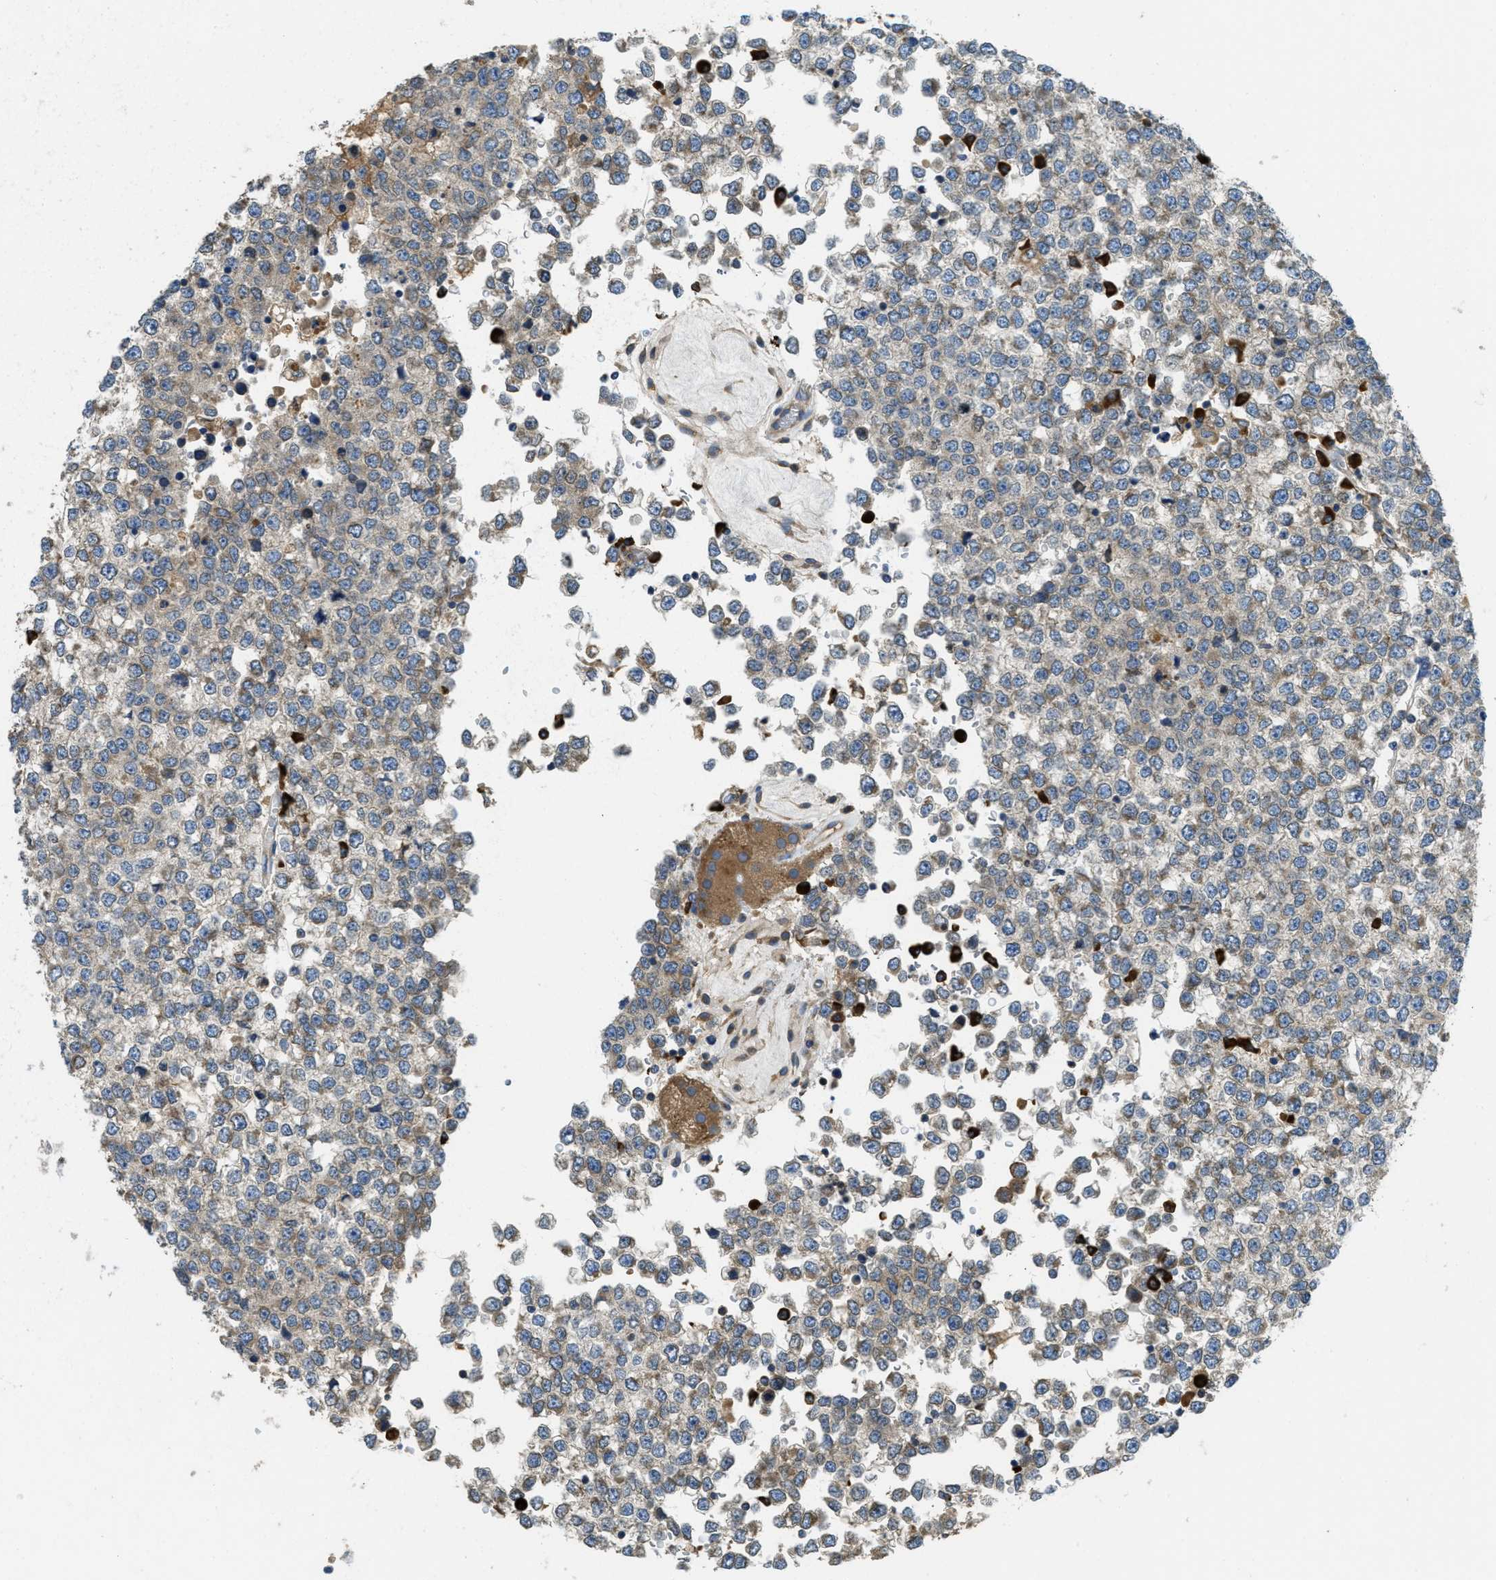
{"staining": {"intensity": "weak", "quantity": "25%-75%", "location": "cytoplasmic/membranous"}, "tissue": "testis cancer", "cell_type": "Tumor cells", "image_type": "cancer", "snomed": [{"axis": "morphology", "description": "Seminoma, NOS"}, {"axis": "topography", "description": "Testis"}], "caption": "Human testis cancer stained for a protein (brown) displays weak cytoplasmic/membranous positive positivity in about 25%-75% of tumor cells.", "gene": "SSR1", "patient": {"sex": "male", "age": 65}}